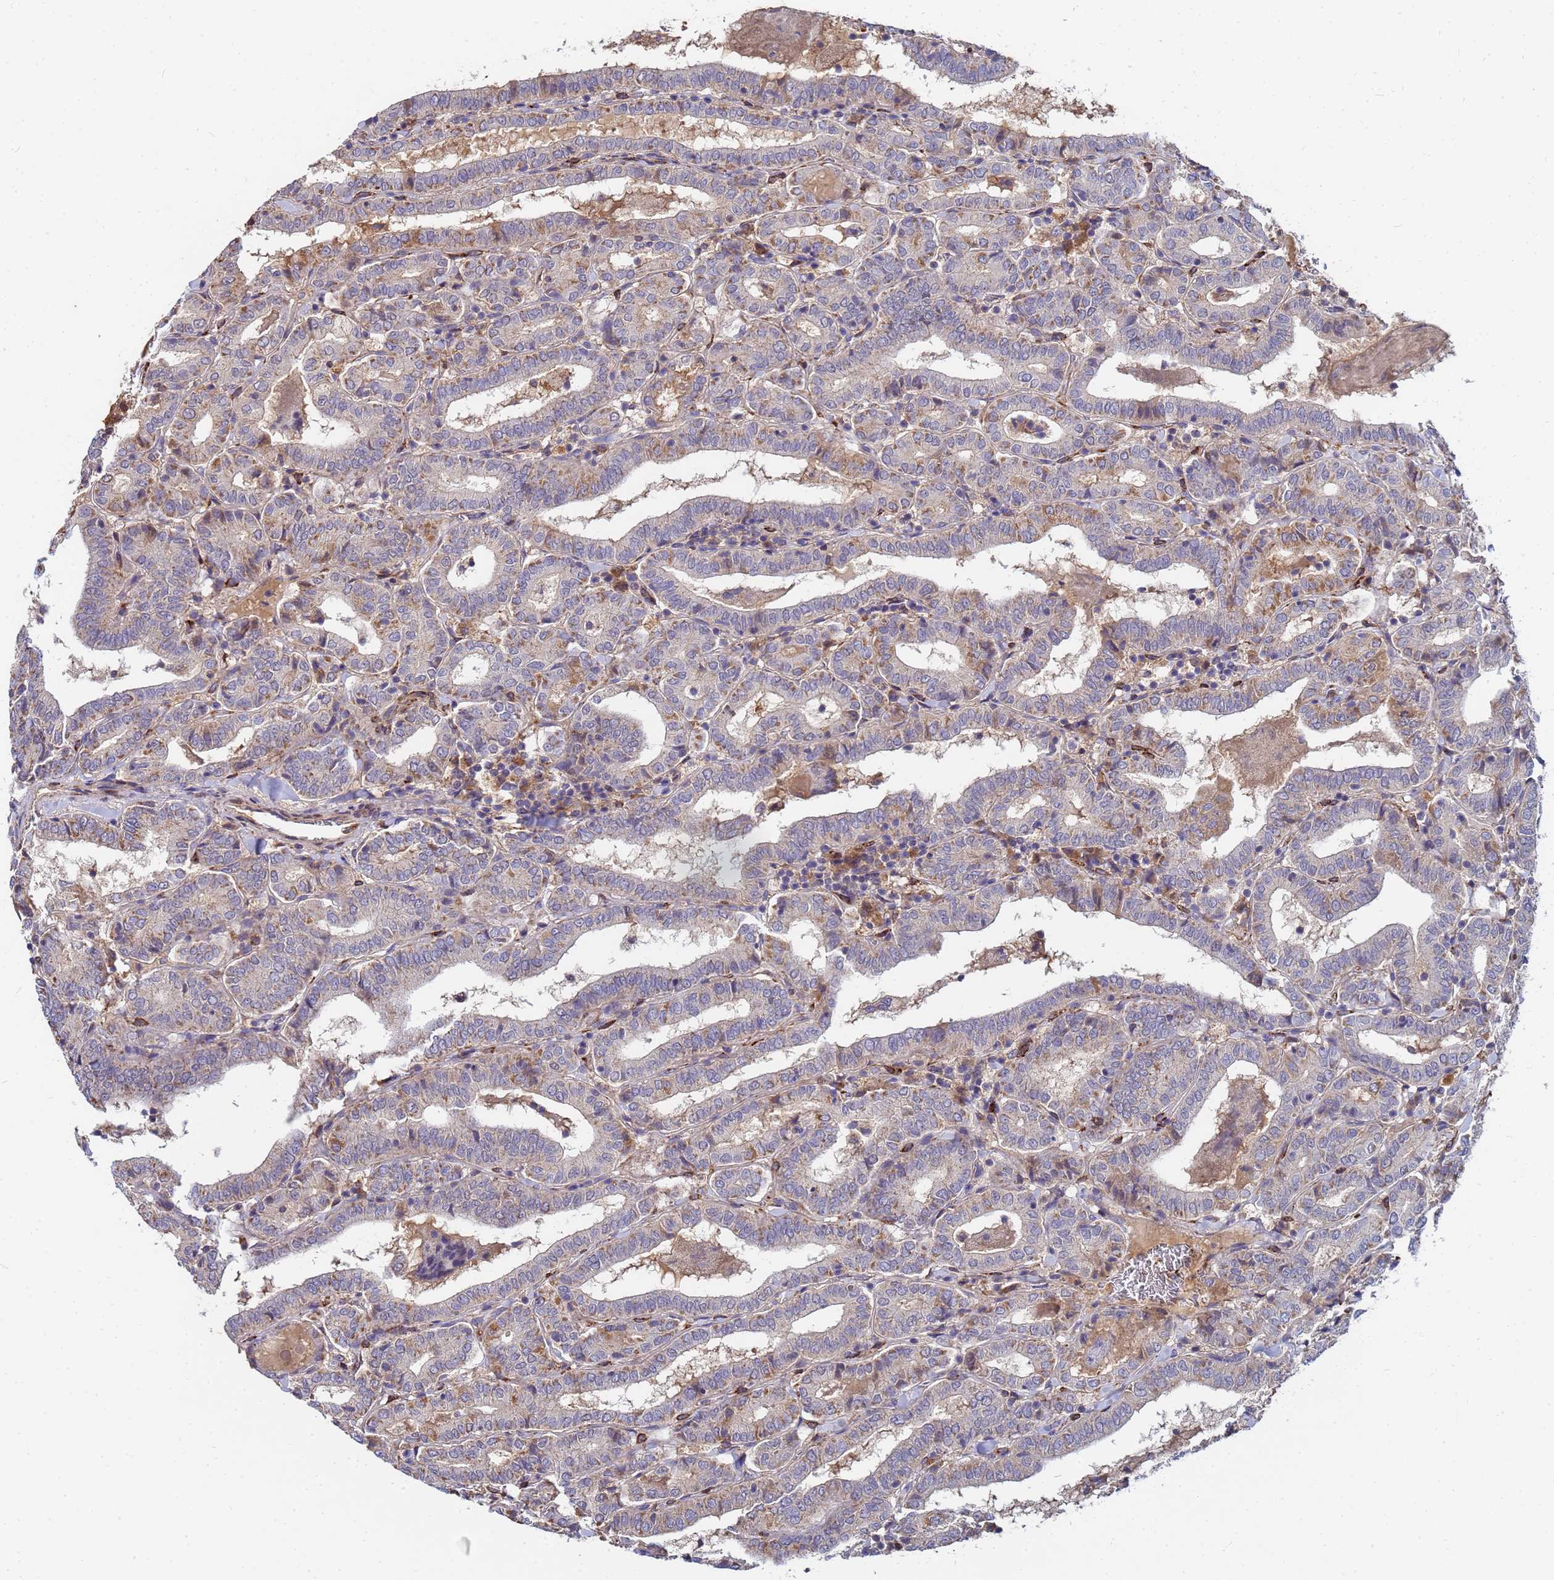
{"staining": {"intensity": "moderate", "quantity": "<25%", "location": "cytoplasmic/membranous"}, "tissue": "thyroid cancer", "cell_type": "Tumor cells", "image_type": "cancer", "snomed": [{"axis": "morphology", "description": "Papillary adenocarcinoma, NOS"}, {"axis": "topography", "description": "Thyroid gland"}], "caption": "Thyroid papillary adenocarcinoma stained with a brown dye shows moderate cytoplasmic/membranous positive staining in approximately <25% of tumor cells.", "gene": "C5orf34", "patient": {"sex": "female", "age": 72}}